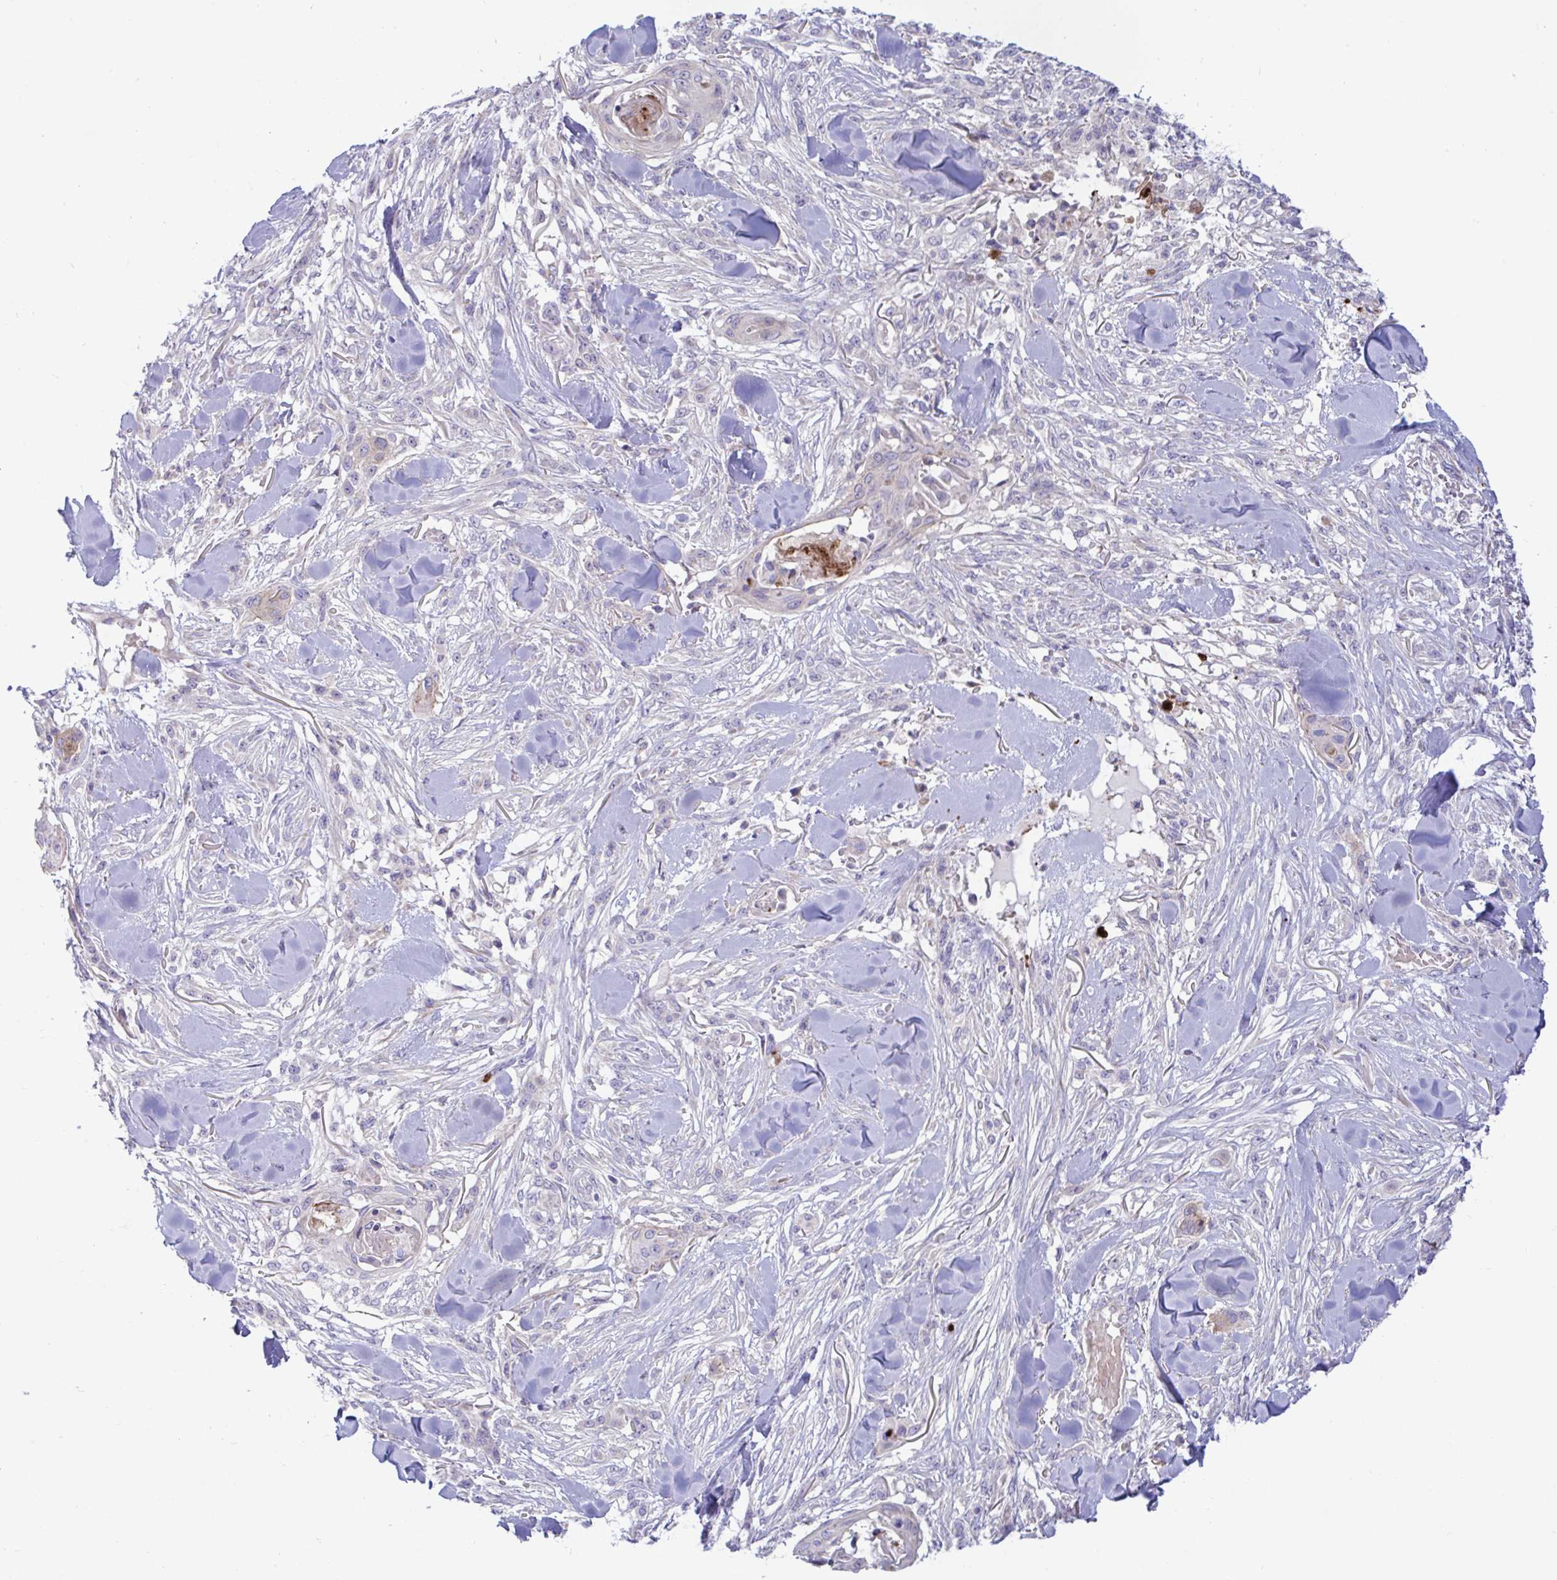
{"staining": {"intensity": "negative", "quantity": "none", "location": "none"}, "tissue": "skin cancer", "cell_type": "Tumor cells", "image_type": "cancer", "snomed": [{"axis": "morphology", "description": "Squamous cell carcinoma, NOS"}, {"axis": "topography", "description": "Skin"}], "caption": "High power microscopy image of an immunohistochemistry image of squamous cell carcinoma (skin), revealing no significant positivity in tumor cells.", "gene": "IL37", "patient": {"sex": "female", "age": 59}}